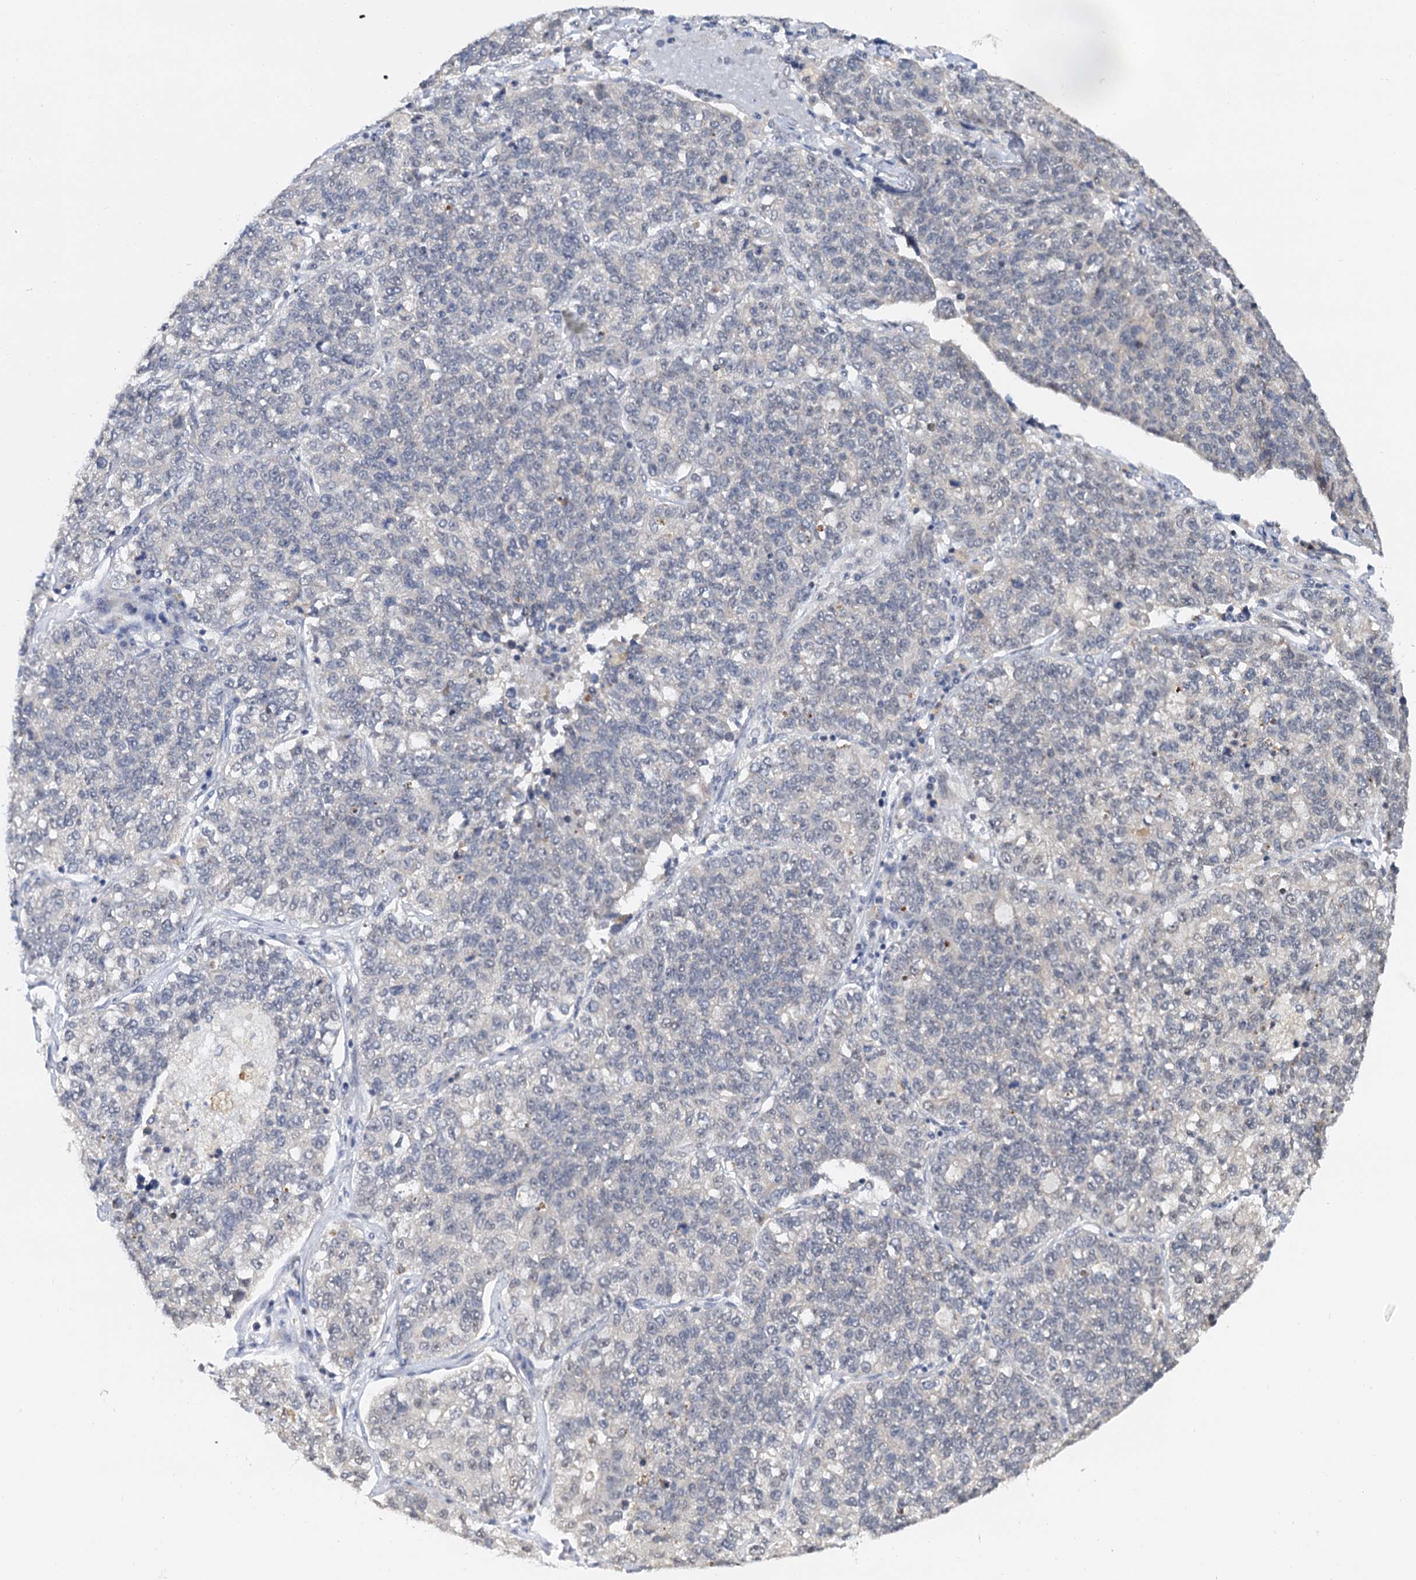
{"staining": {"intensity": "negative", "quantity": "none", "location": "none"}, "tissue": "lung cancer", "cell_type": "Tumor cells", "image_type": "cancer", "snomed": [{"axis": "morphology", "description": "Adenocarcinoma, NOS"}, {"axis": "topography", "description": "Lung"}], "caption": "IHC micrograph of neoplastic tissue: adenocarcinoma (lung) stained with DAB shows no significant protein positivity in tumor cells.", "gene": "NAT10", "patient": {"sex": "male", "age": 49}}